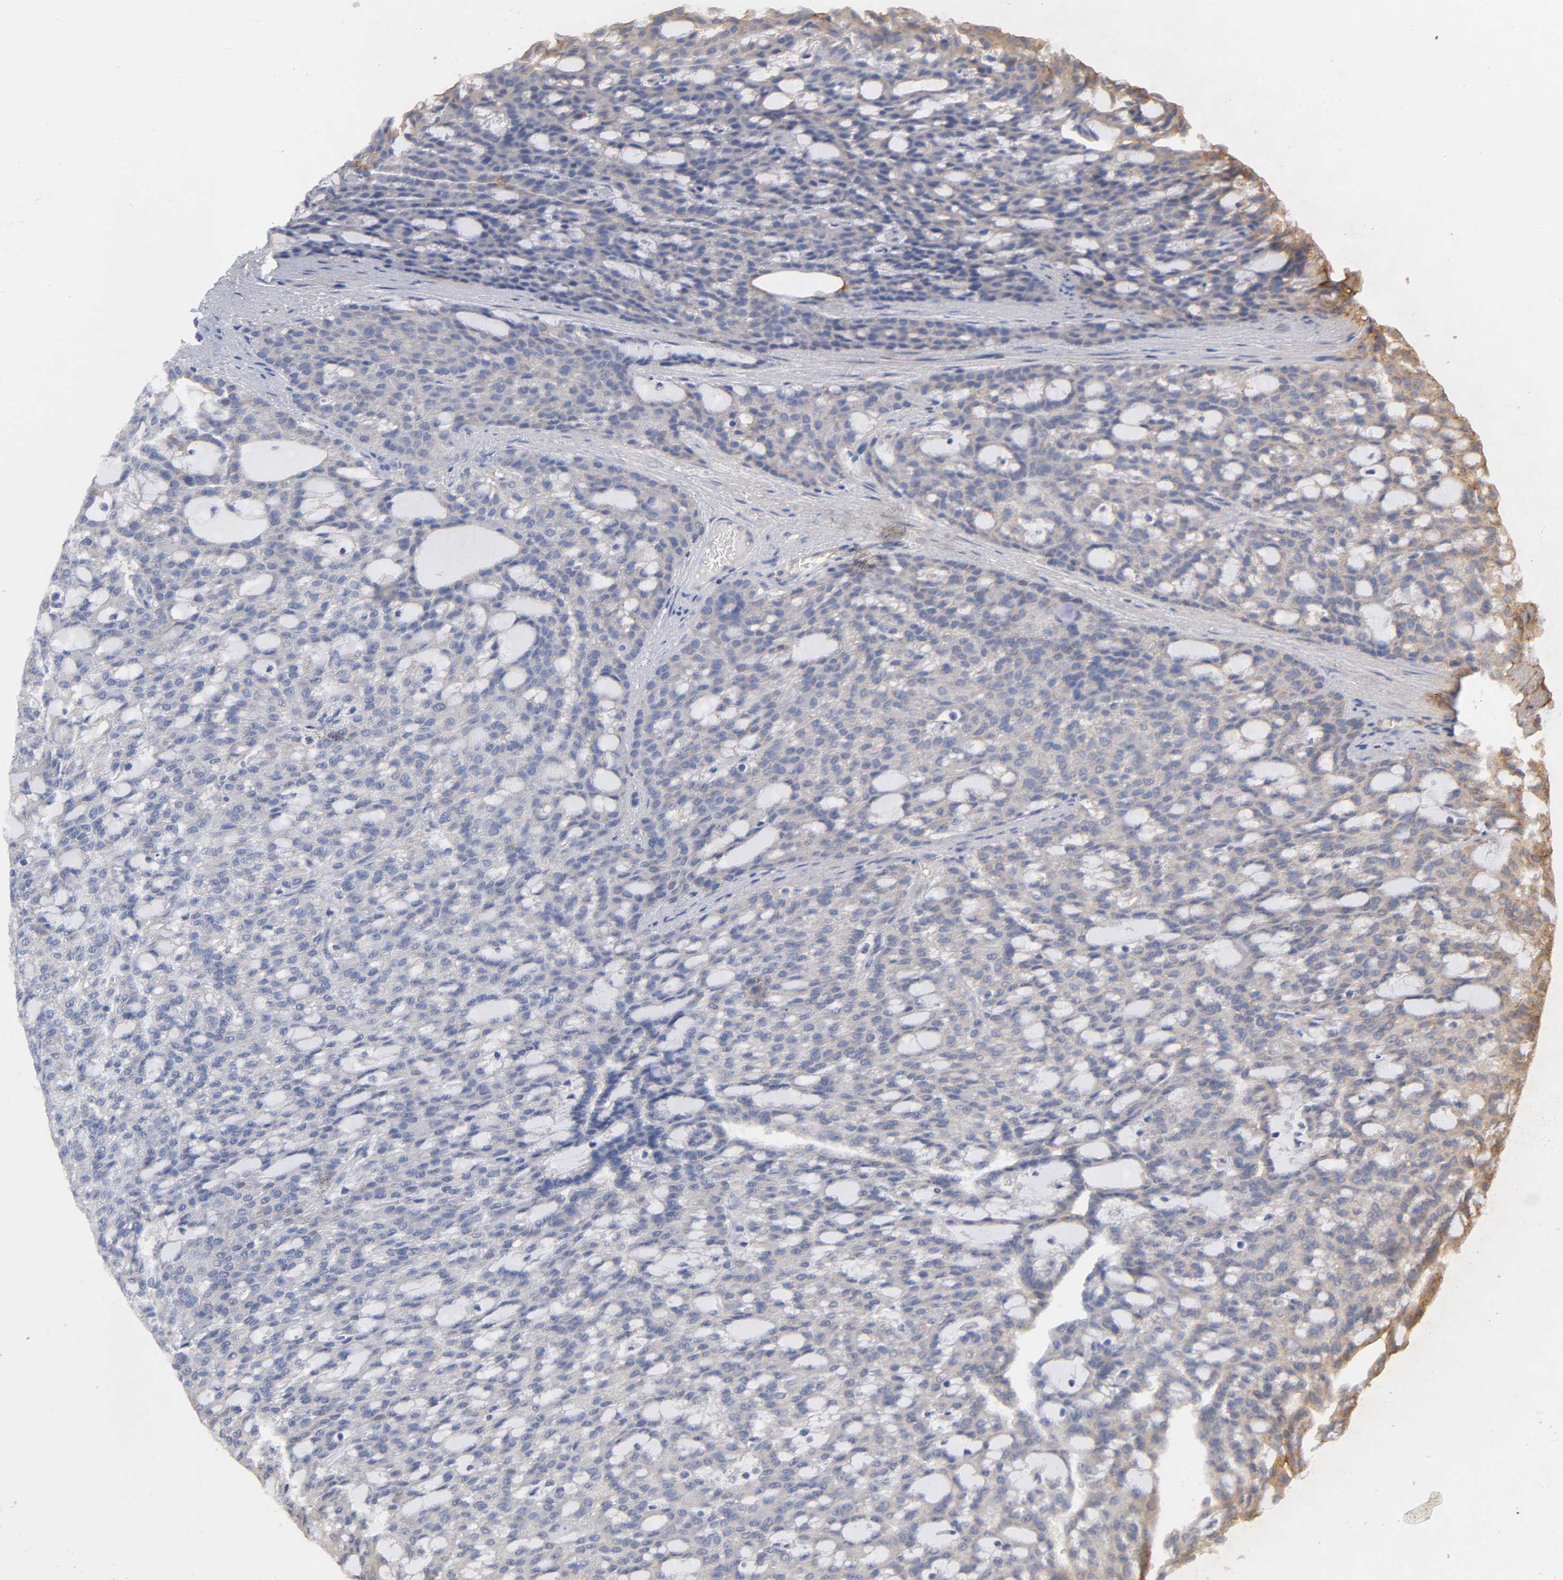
{"staining": {"intensity": "moderate", "quantity": ">75%", "location": "cytoplasmic/membranous"}, "tissue": "renal cancer", "cell_type": "Tumor cells", "image_type": "cancer", "snomed": [{"axis": "morphology", "description": "Adenocarcinoma, NOS"}, {"axis": "topography", "description": "Kidney"}], "caption": "Renal cancer tissue shows moderate cytoplasmic/membranous positivity in approximately >75% of tumor cells", "gene": "ISG15", "patient": {"sex": "male", "age": 63}}